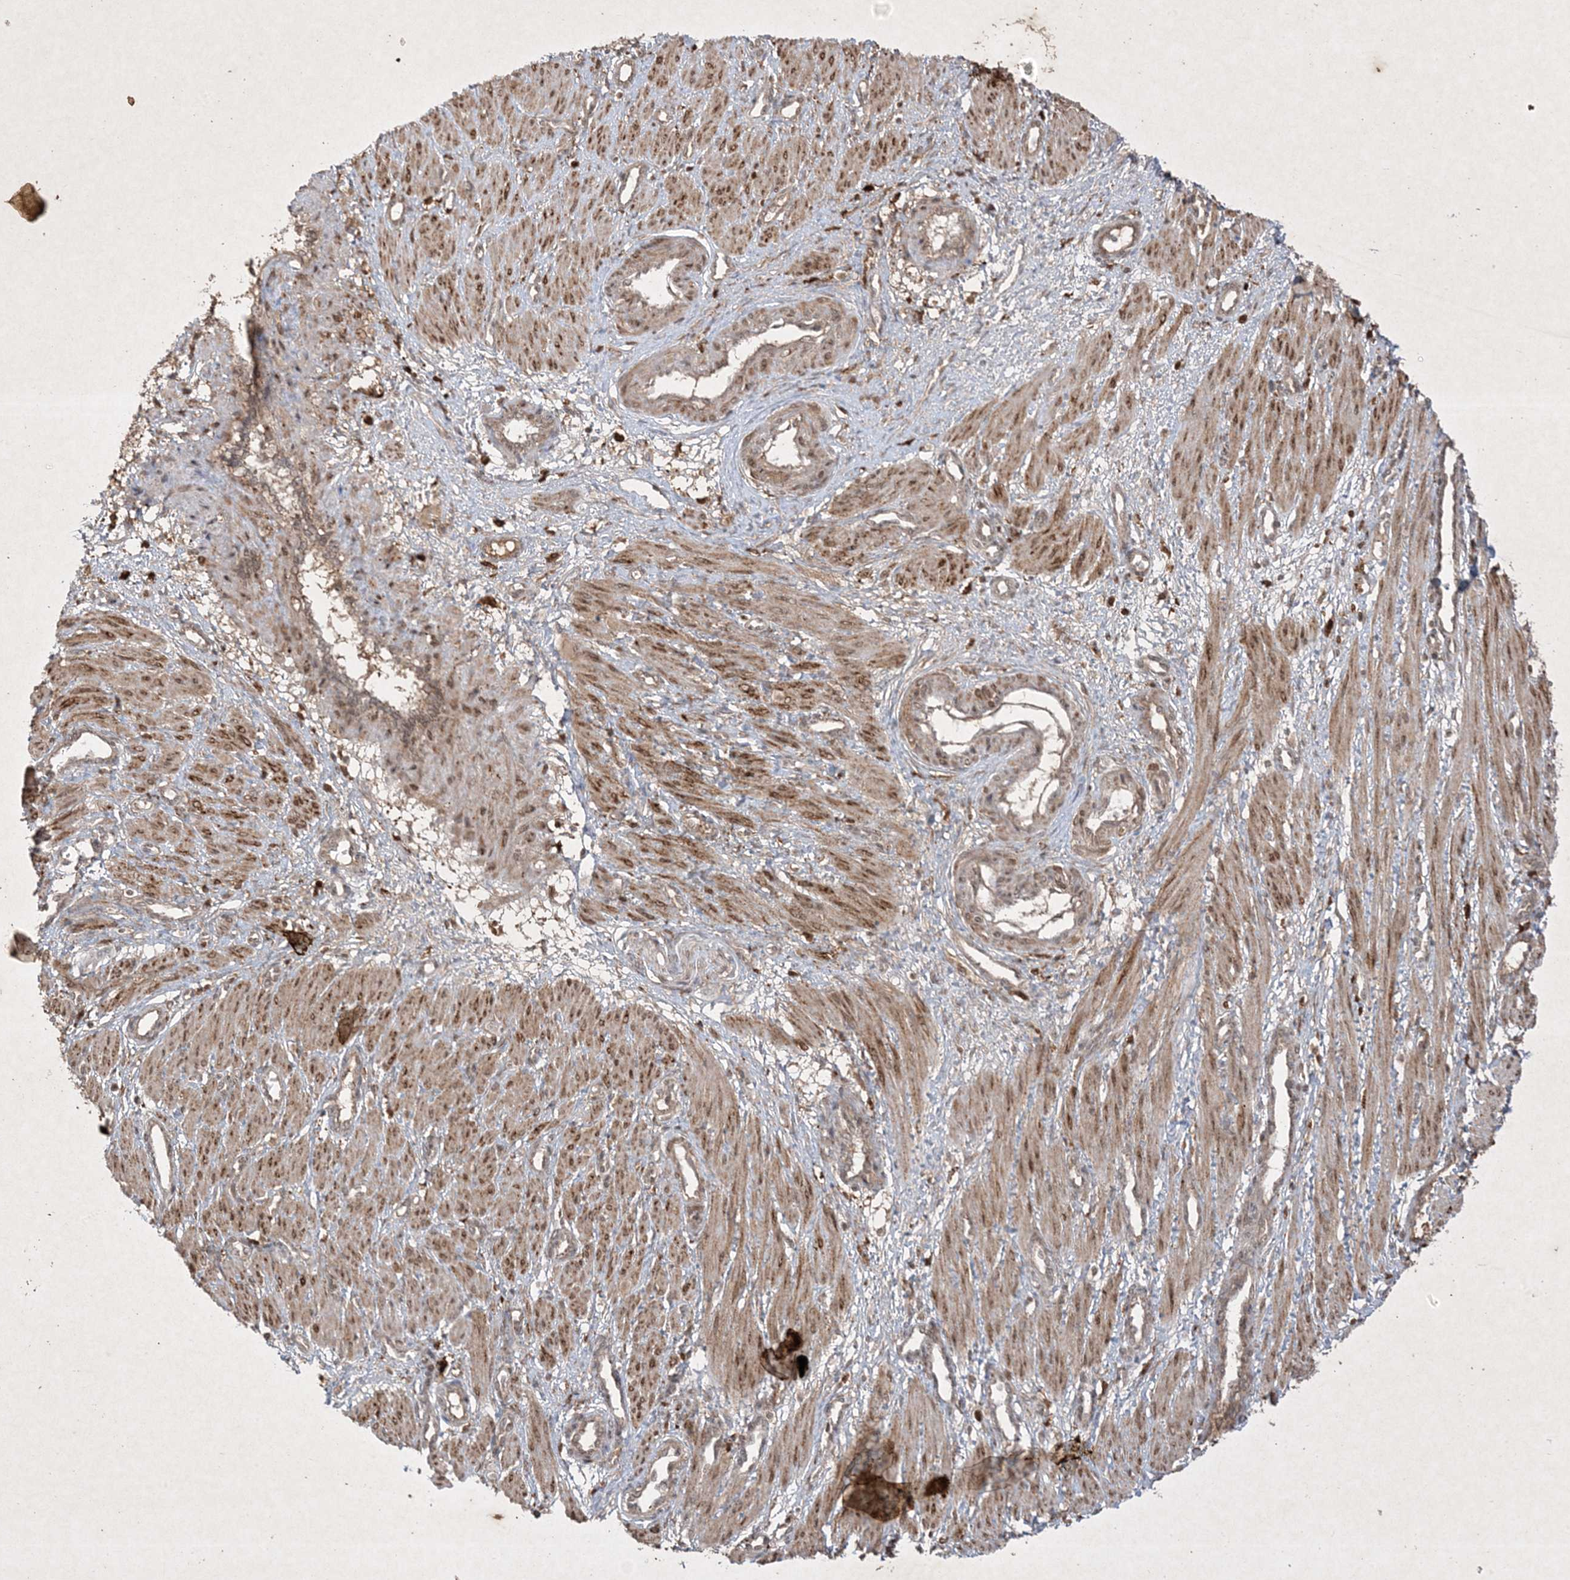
{"staining": {"intensity": "moderate", "quantity": ">75%", "location": "cytoplasmic/membranous"}, "tissue": "smooth muscle", "cell_type": "Smooth muscle cells", "image_type": "normal", "snomed": [{"axis": "morphology", "description": "Normal tissue, NOS"}, {"axis": "topography", "description": "Endometrium"}], "caption": "Protein staining reveals moderate cytoplasmic/membranous expression in approximately >75% of smooth muscle cells in benign smooth muscle.", "gene": "PTK6", "patient": {"sex": "female", "age": 33}}